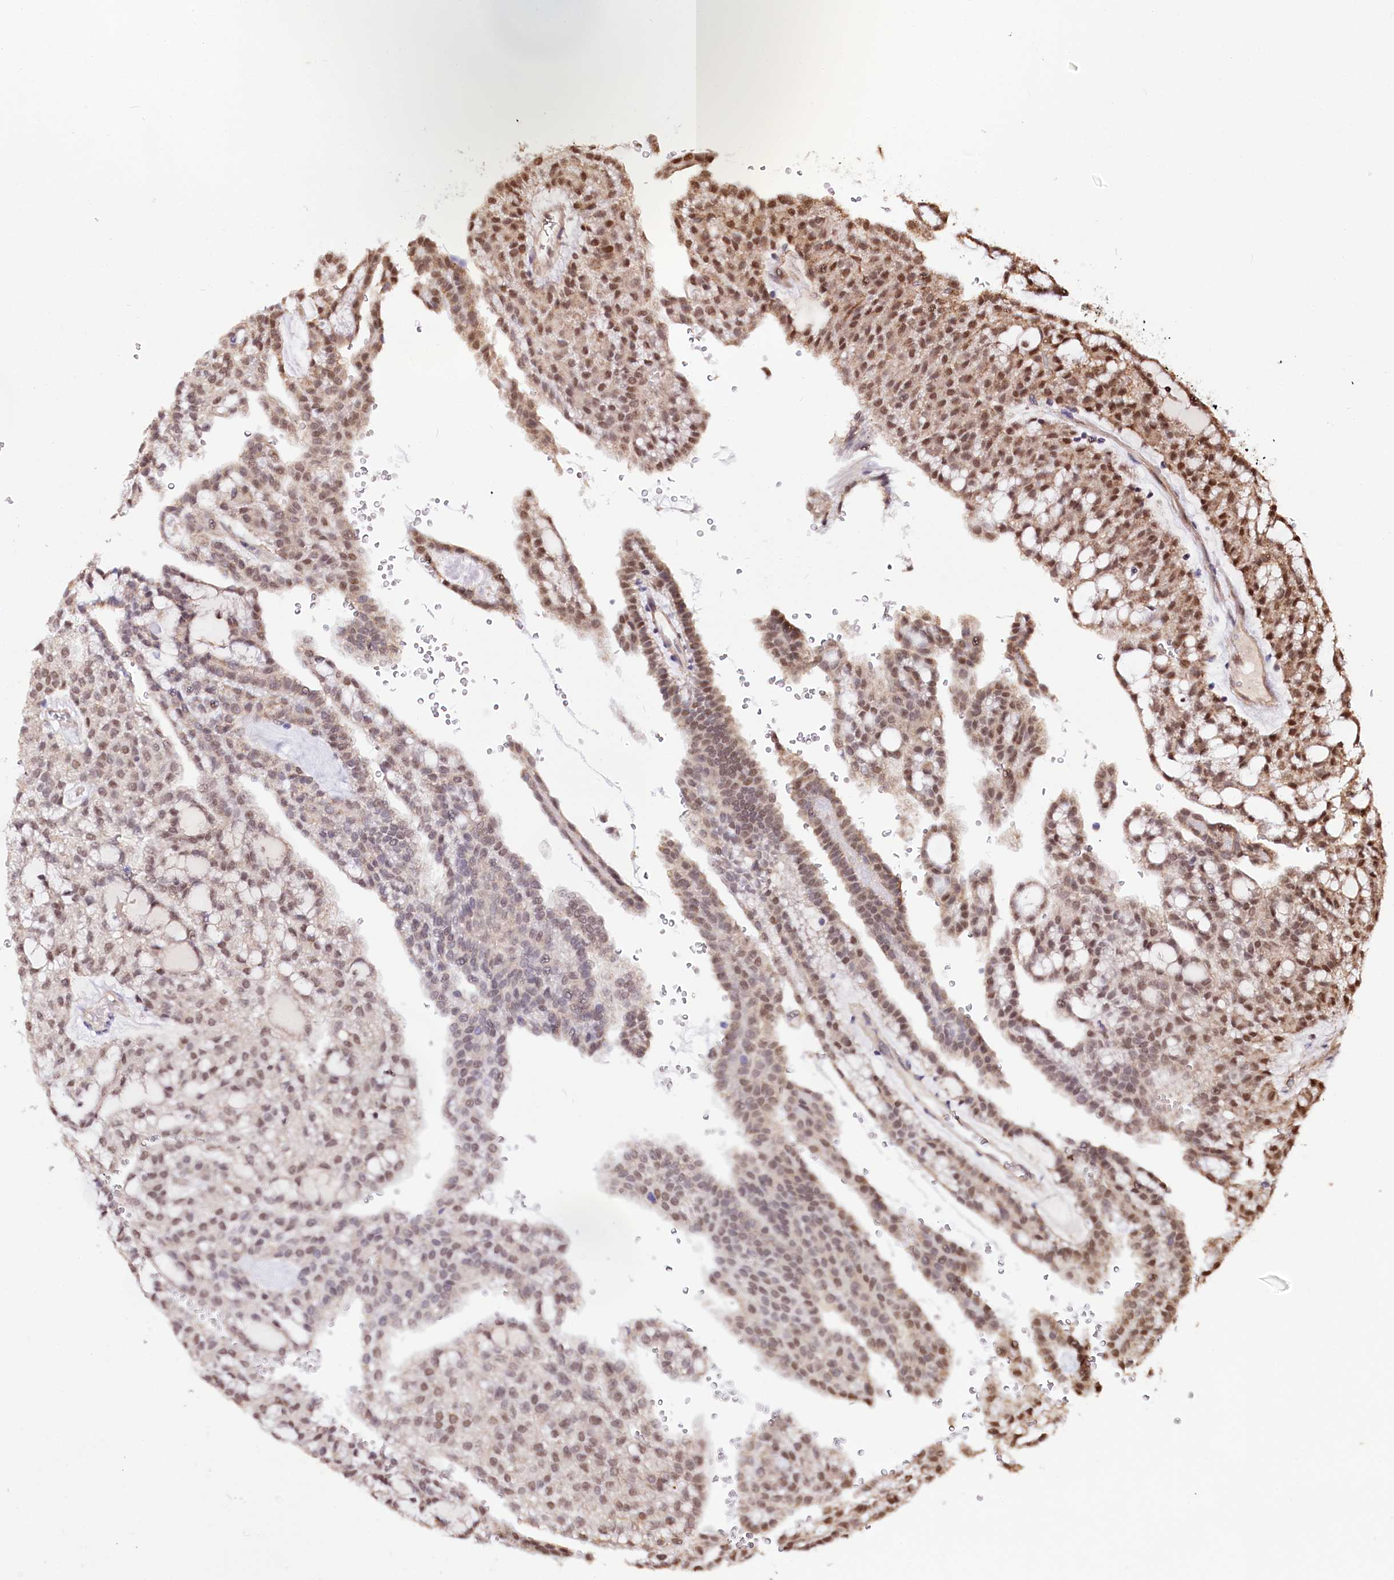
{"staining": {"intensity": "moderate", "quantity": ">75%", "location": "nuclear"}, "tissue": "renal cancer", "cell_type": "Tumor cells", "image_type": "cancer", "snomed": [{"axis": "morphology", "description": "Adenocarcinoma, NOS"}, {"axis": "topography", "description": "Kidney"}], "caption": "Renal adenocarcinoma stained for a protein (brown) exhibits moderate nuclear positive staining in about >75% of tumor cells.", "gene": "GNL3L", "patient": {"sex": "male", "age": 63}}